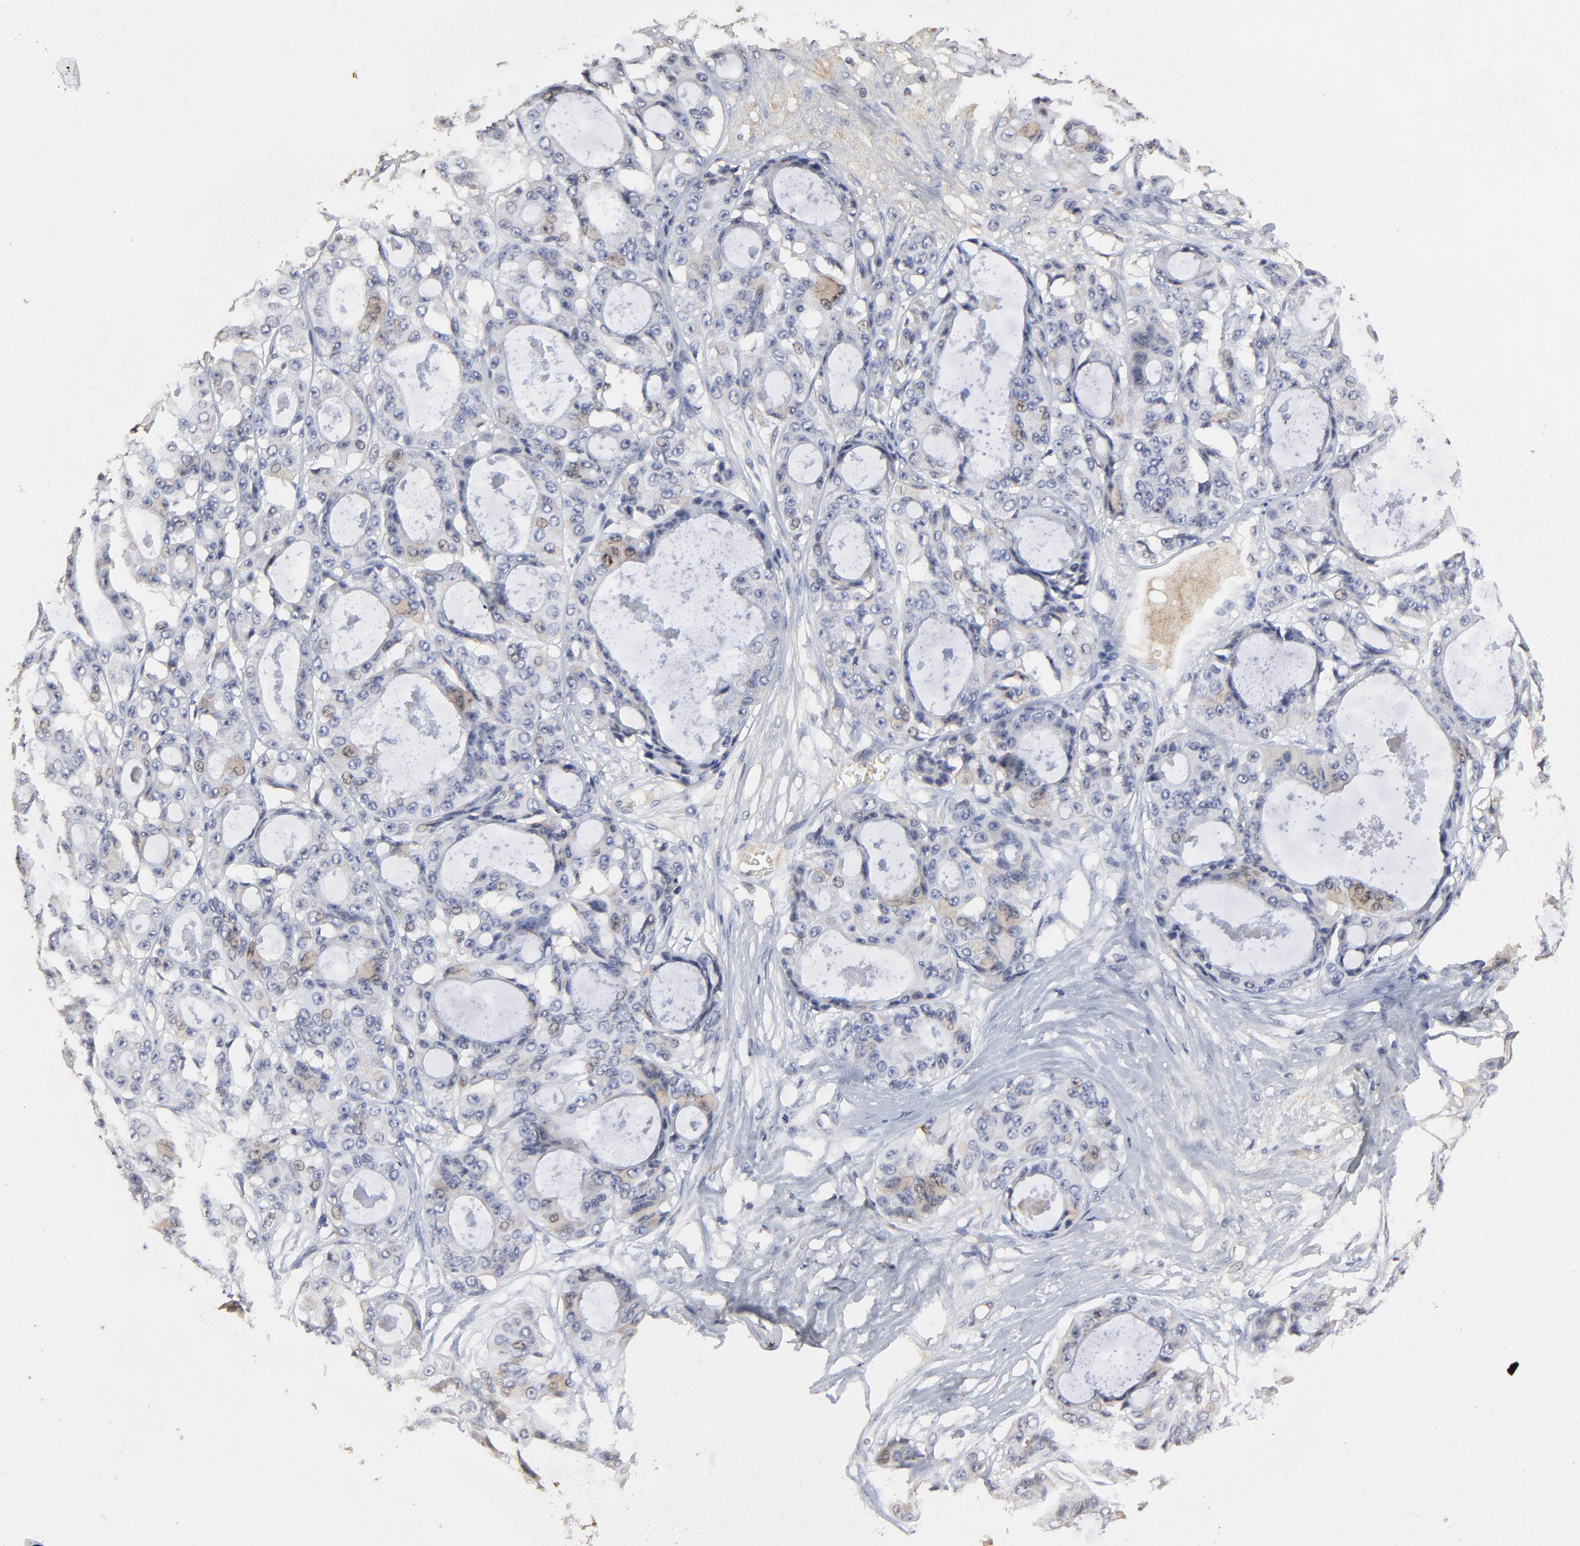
{"staining": {"intensity": "weak", "quantity": "<25%", "location": "cytoplasmic/membranous"}, "tissue": "ovarian cancer", "cell_type": "Tumor cells", "image_type": "cancer", "snomed": [{"axis": "morphology", "description": "Carcinoma, endometroid"}, {"axis": "topography", "description": "Ovary"}], "caption": "High power microscopy histopathology image of an IHC histopathology image of ovarian cancer (endometroid carcinoma), revealing no significant expression in tumor cells. The staining was performed using DAB (3,3'-diaminobenzidine) to visualize the protein expression in brown, while the nuclei were stained in blue with hematoxylin (Magnification: 20x).", "gene": "VPREB3", "patient": {"sex": "female", "age": 61}}